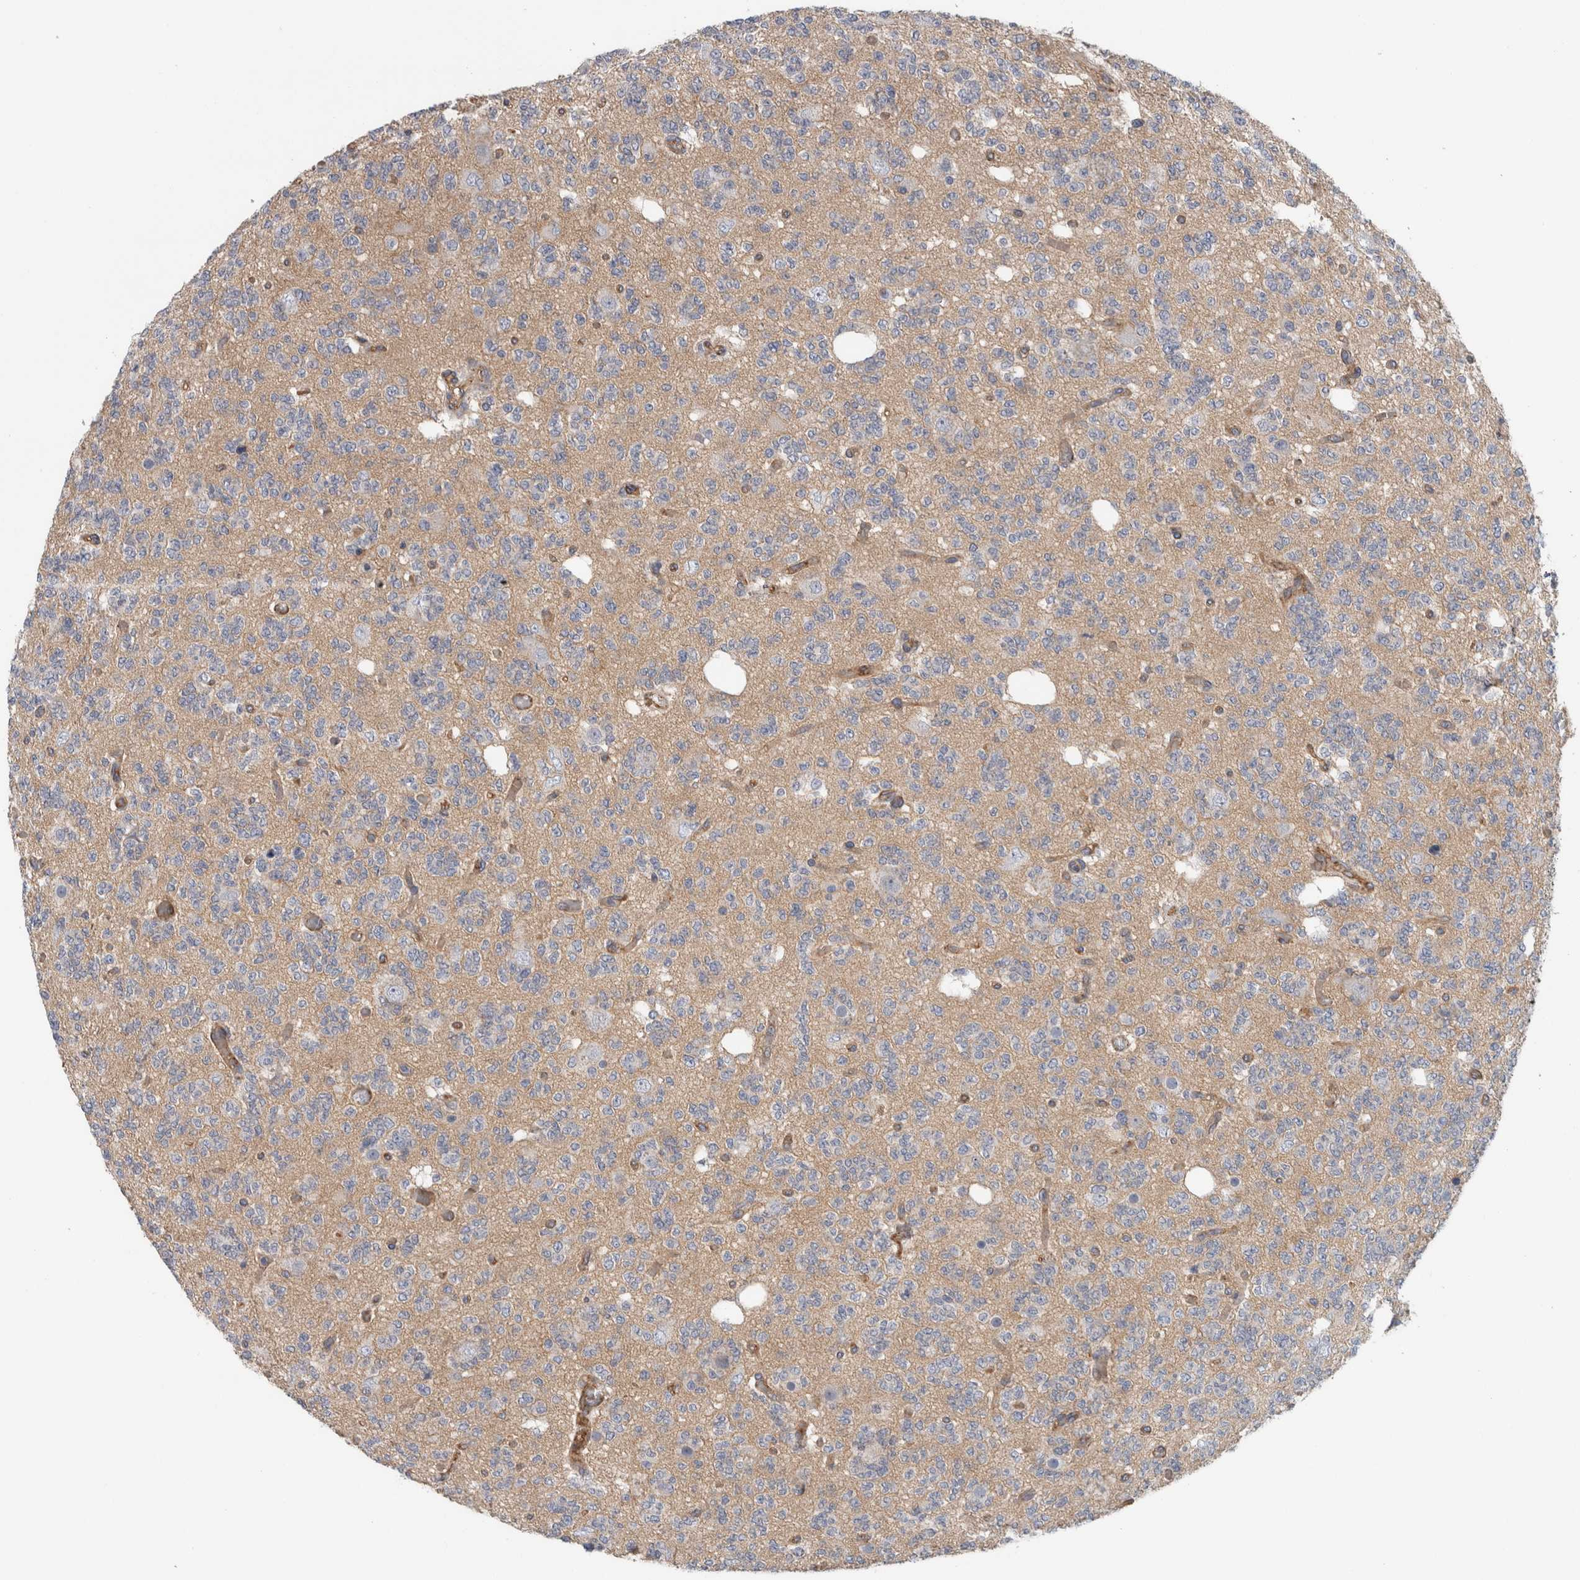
{"staining": {"intensity": "negative", "quantity": "none", "location": "none"}, "tissue": "glioma", "cell_type": "Tumor cells", "image_type": "cancer", "snomed": [{"axis": "morphology", "description": "Glioma, malignant, Low grade"}, {"axis": "topography", "description": "Brain"}], "caption": "Human glioma stained for a protein using immunohistochemistry (IHC) reveals no positivity in tumor cells.", "gene": "CD59", "patient": {"sex": "male", "age": 38}}